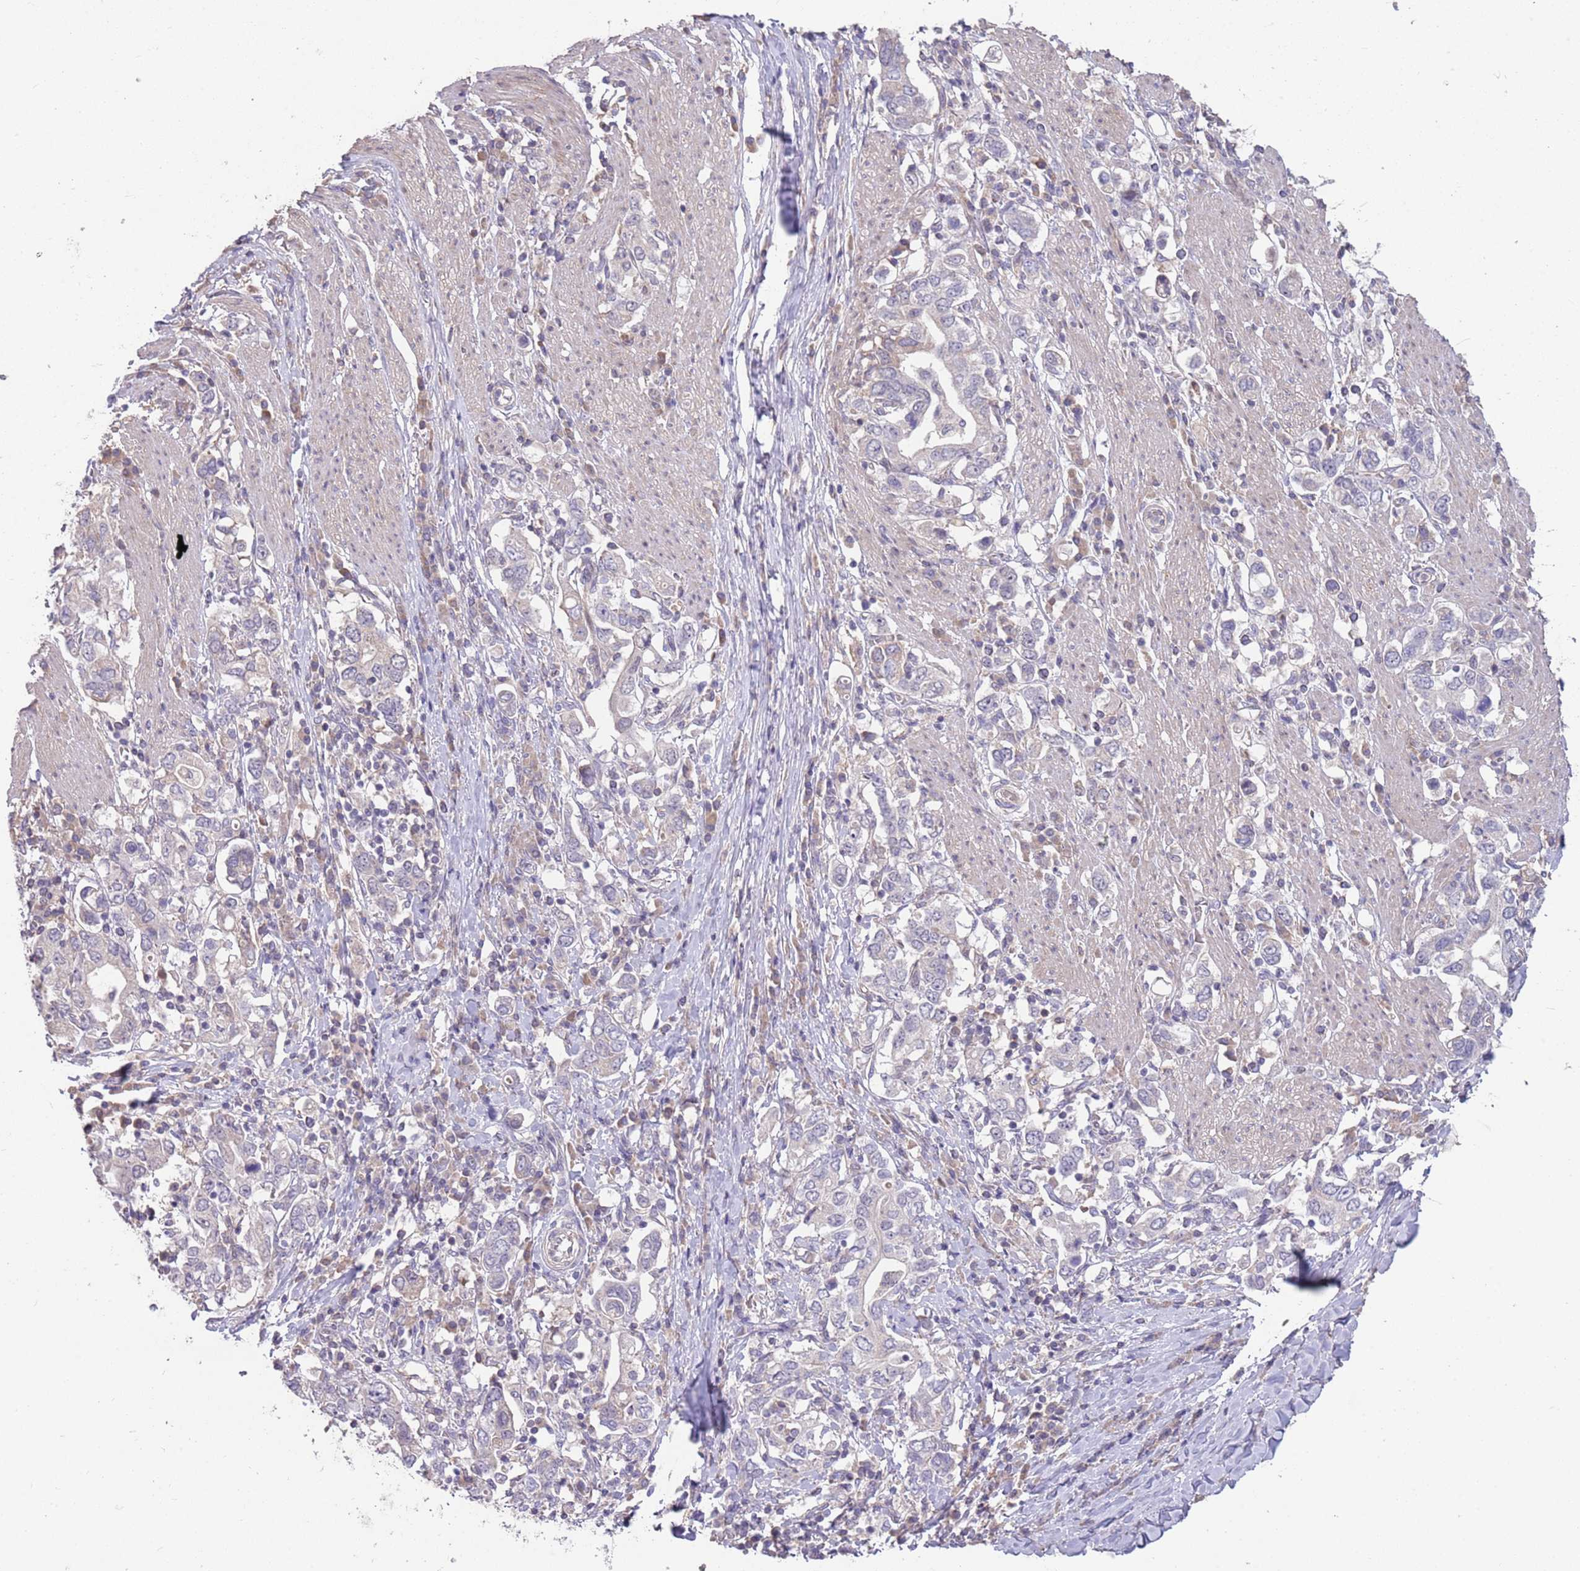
{"staining": {"intensity": "negative", "quantity": "none", "location": "none"}, "tissue": "stomach cancer", "cell_type": "Tumor cells", "image_type": "cancer", "snomed": [{"axis": "morphology", "description": "Adenocarcinoma, NOS"}, {"axis": "topography", "description": "Stomach, upper"}, {"axis": "topography", "description": "Stomach"}], "caption": "Tumor cells show no significant expression in stomach cancer.", "gene": "MEI1", "patient": {"sex": "male", "age": 62}}